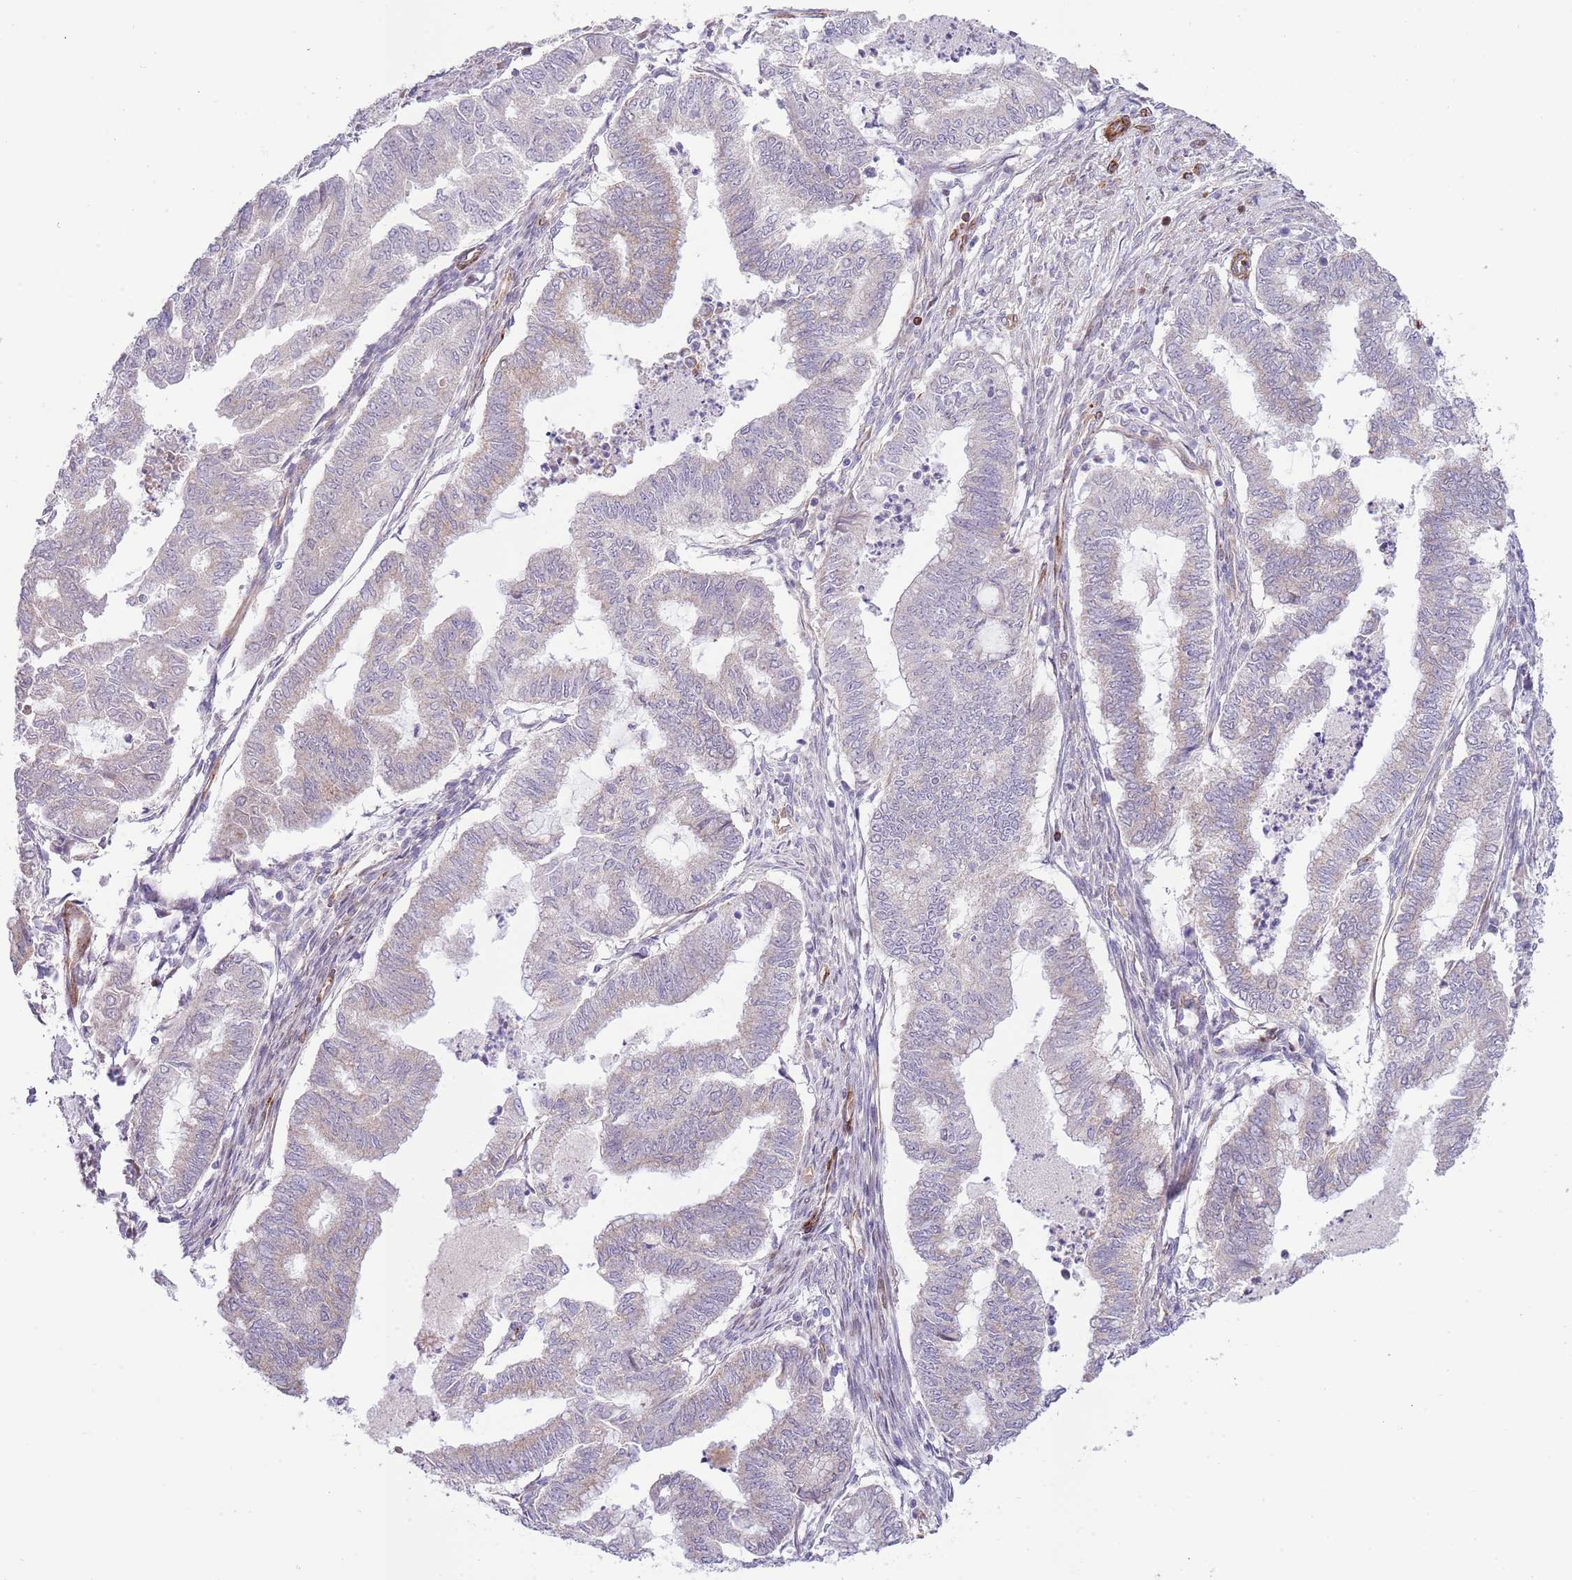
{"staining": {"intensity": "negative", "quantity": "none", "location": "none"}, "tissue": "endometrial cancer", "cell_type": "Tumor cells", "image_type": "cancer", "snomed": [{"axis": "morphology", "description": "Adenocarcinoma, NOS"}, {"axis": "topography", "description": "Endometrium"}], "caption": "There is no significant expression in tumor cells of adenocarcinoma (endometrial).", "gene": "NEK3", "patient": {"sex": "female", "age": 79}}